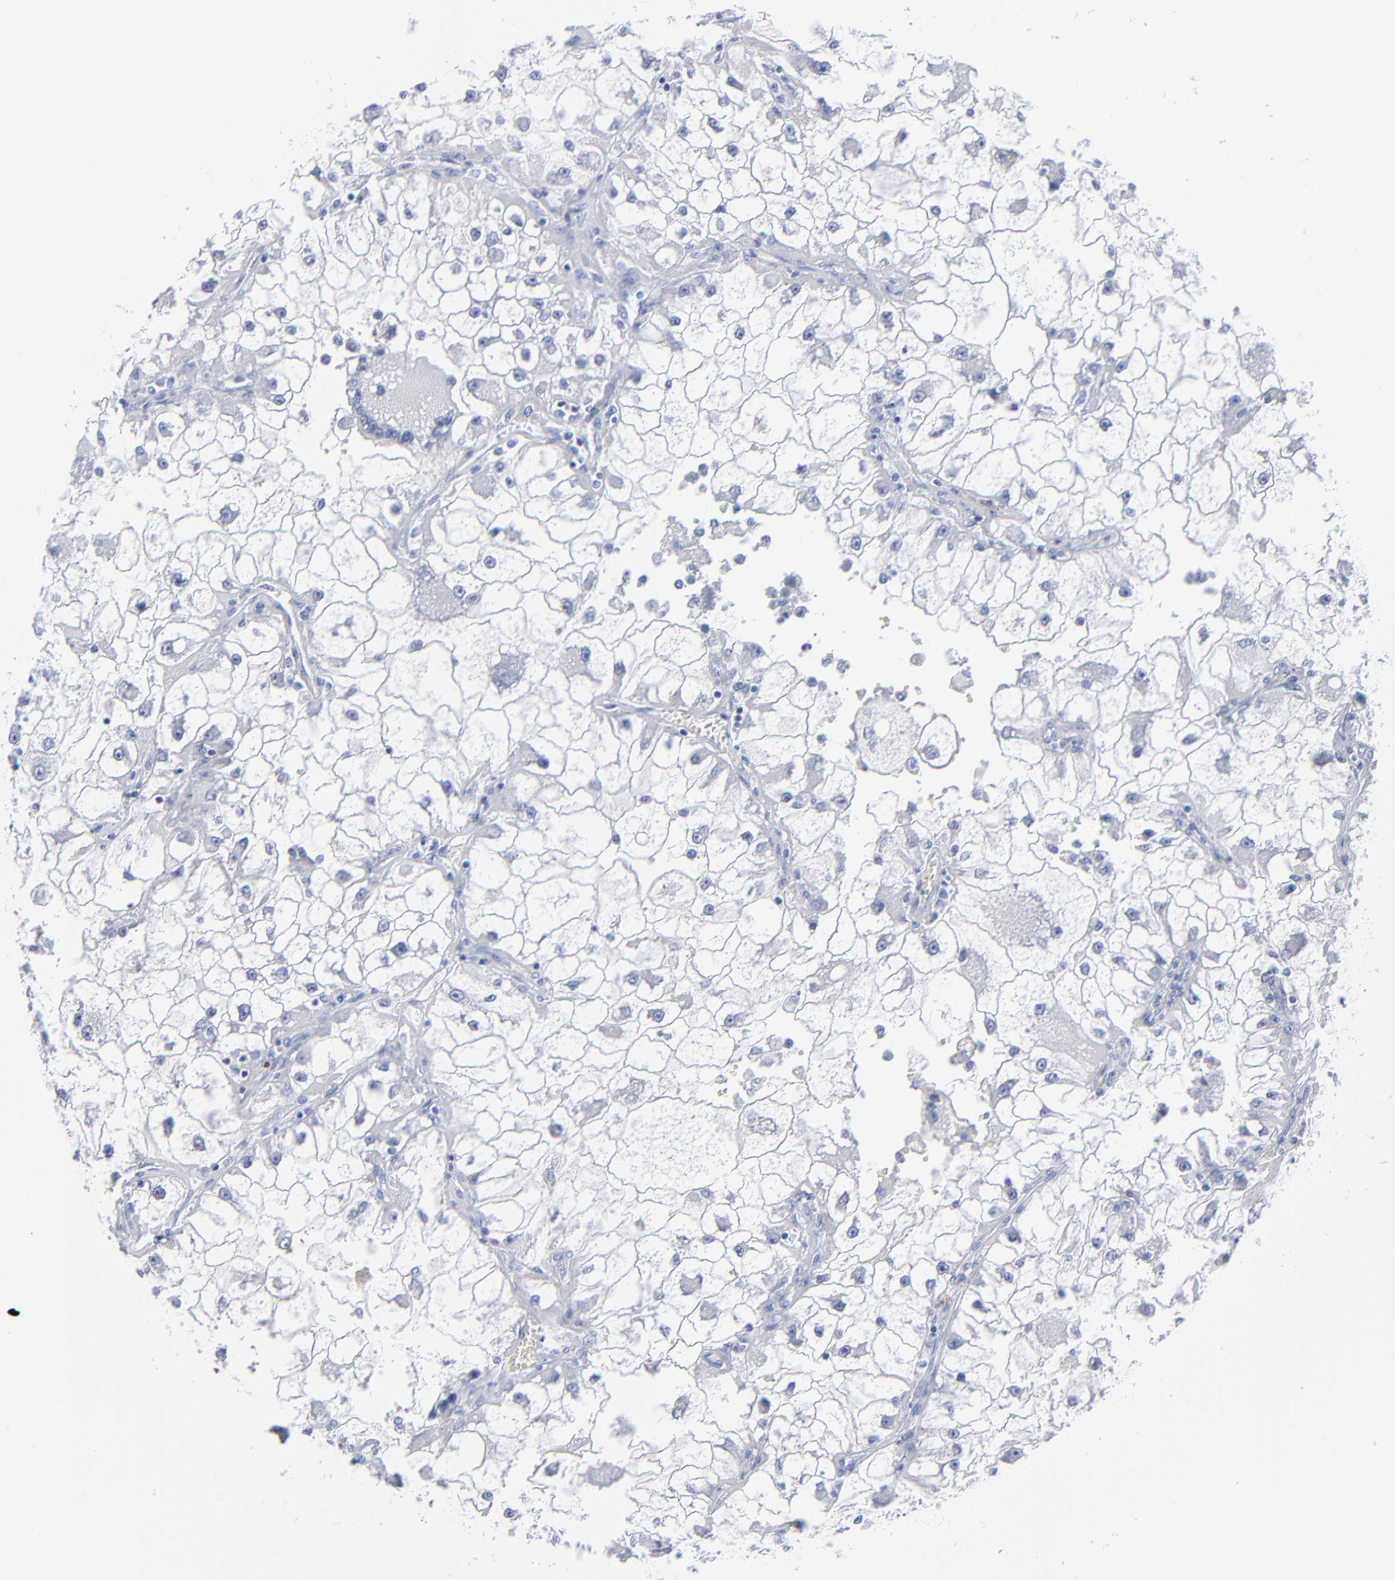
{"staining": {"intensity": "negative", "quantity": "none", "location": "none"}, "tissue": "renal cancer", "cell_type": "Tumor cells", "image_type": "cancer", "snomed": [{"axis": "morphology", "description": "Adenocarcinoma, NOS"}, {"axis": "topography", "description": "Kidney"}], "caption": "High magnification brightfield microscopy of adenocarcinoma (renal) stained with DAB (brown) and counterstained with hematoxylin (blue): tumor cells show no significant expression.", "gene": "CNTN3", "patient": {"sex": "female", "age": 73}}